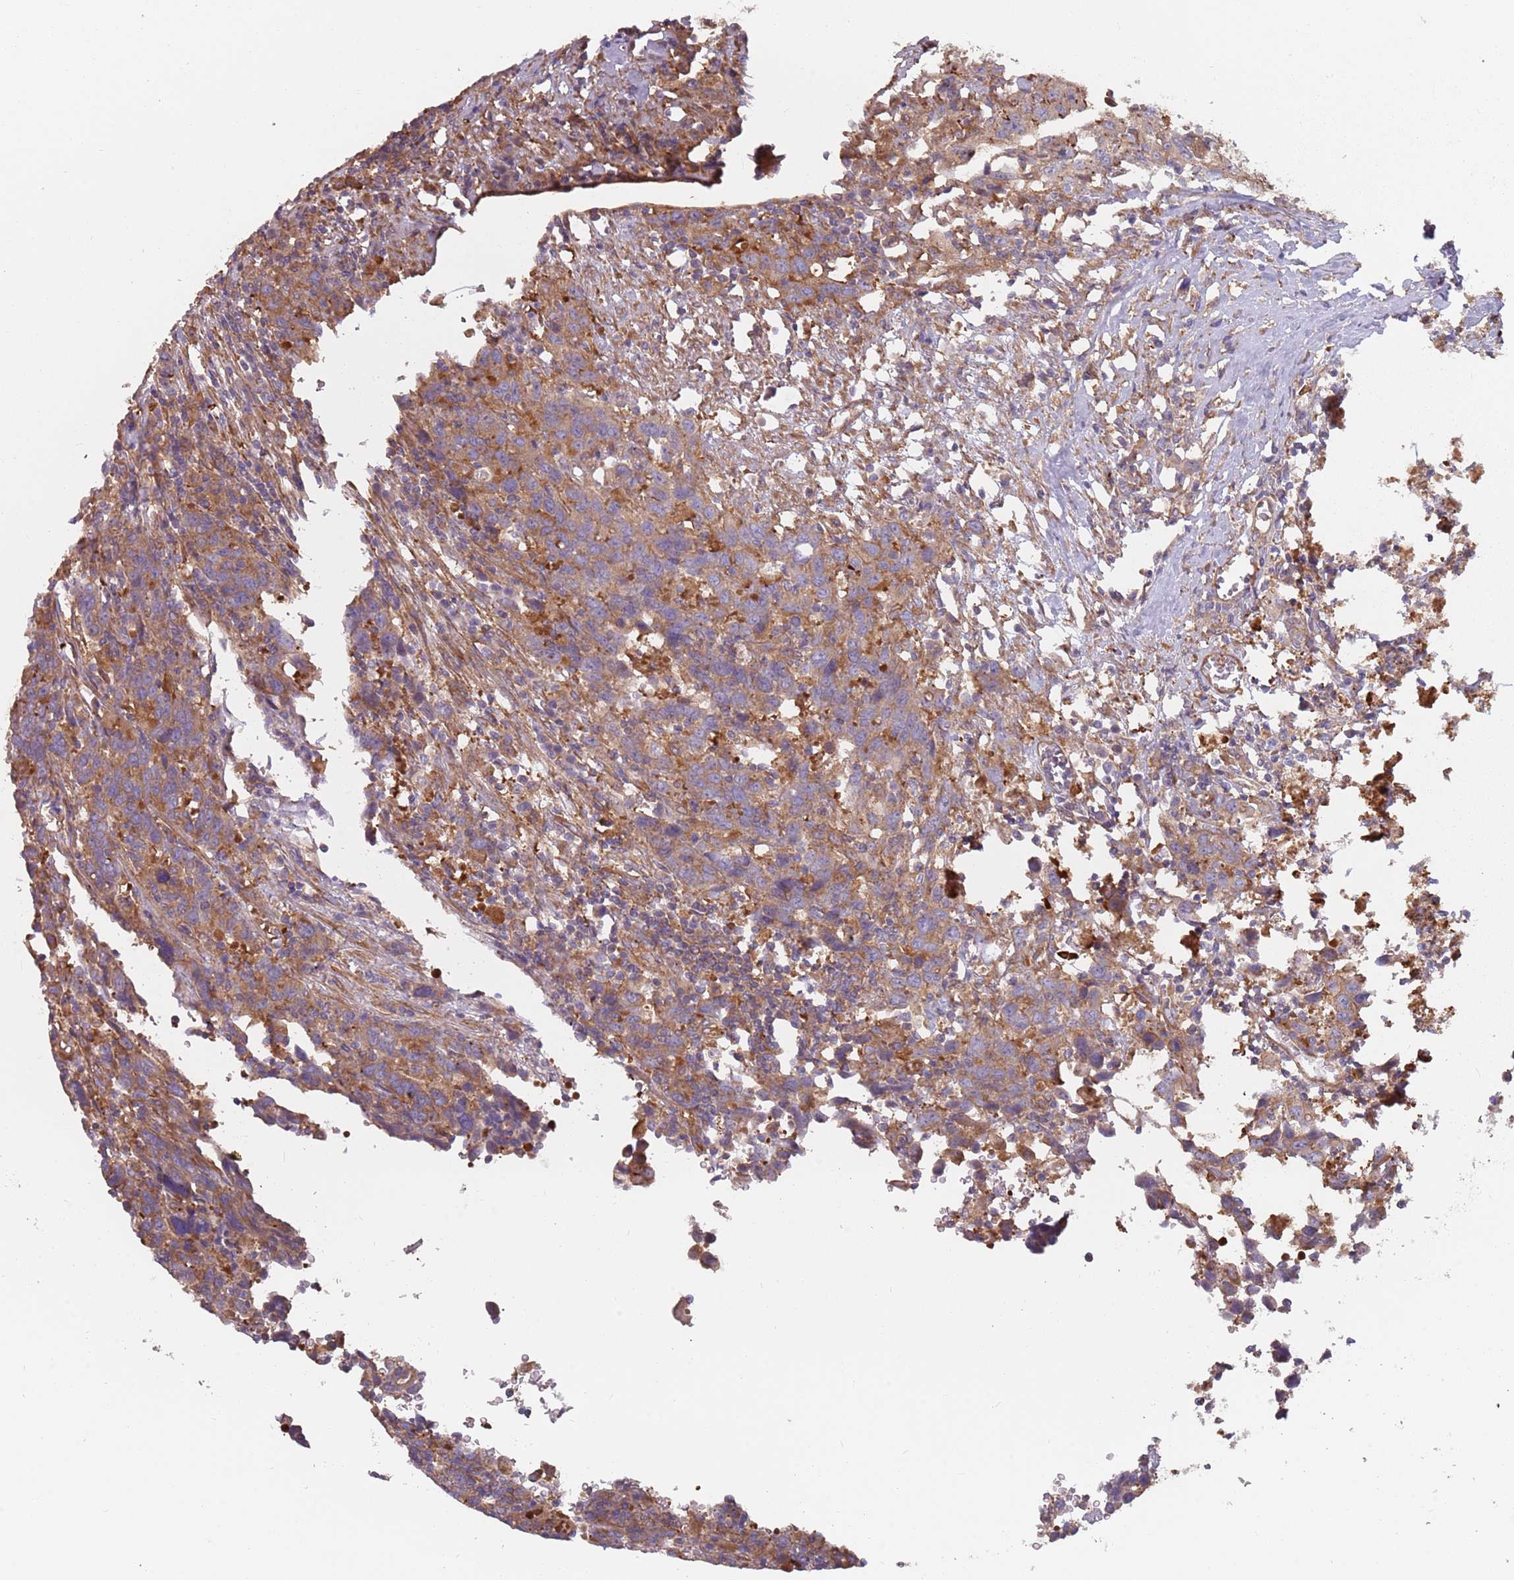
{"staining": {"intensity": "moderate", "quantity": ">75%", "location": "cytoplasmic/membranous"}, "tissue": "urothelial cancer", "cell_type": "Tumor cells", "image_type": "cancer", "snomed": [{"axis": "morphology", "description": "Urothelial carcinoma, High grade"}, {"axis": "topography", "description": "Urinary bladder"}], "caption": "Protein expression analysis of human urothelial cancer reveals moderate cytoplasmic/membranous staining in approximately >75% of tumor cells. (brown staining indicates protein expression, while blue staining denotes nuclei).", "gene": "SPDL1", "patient": {"sex": "male", "age": 61}}